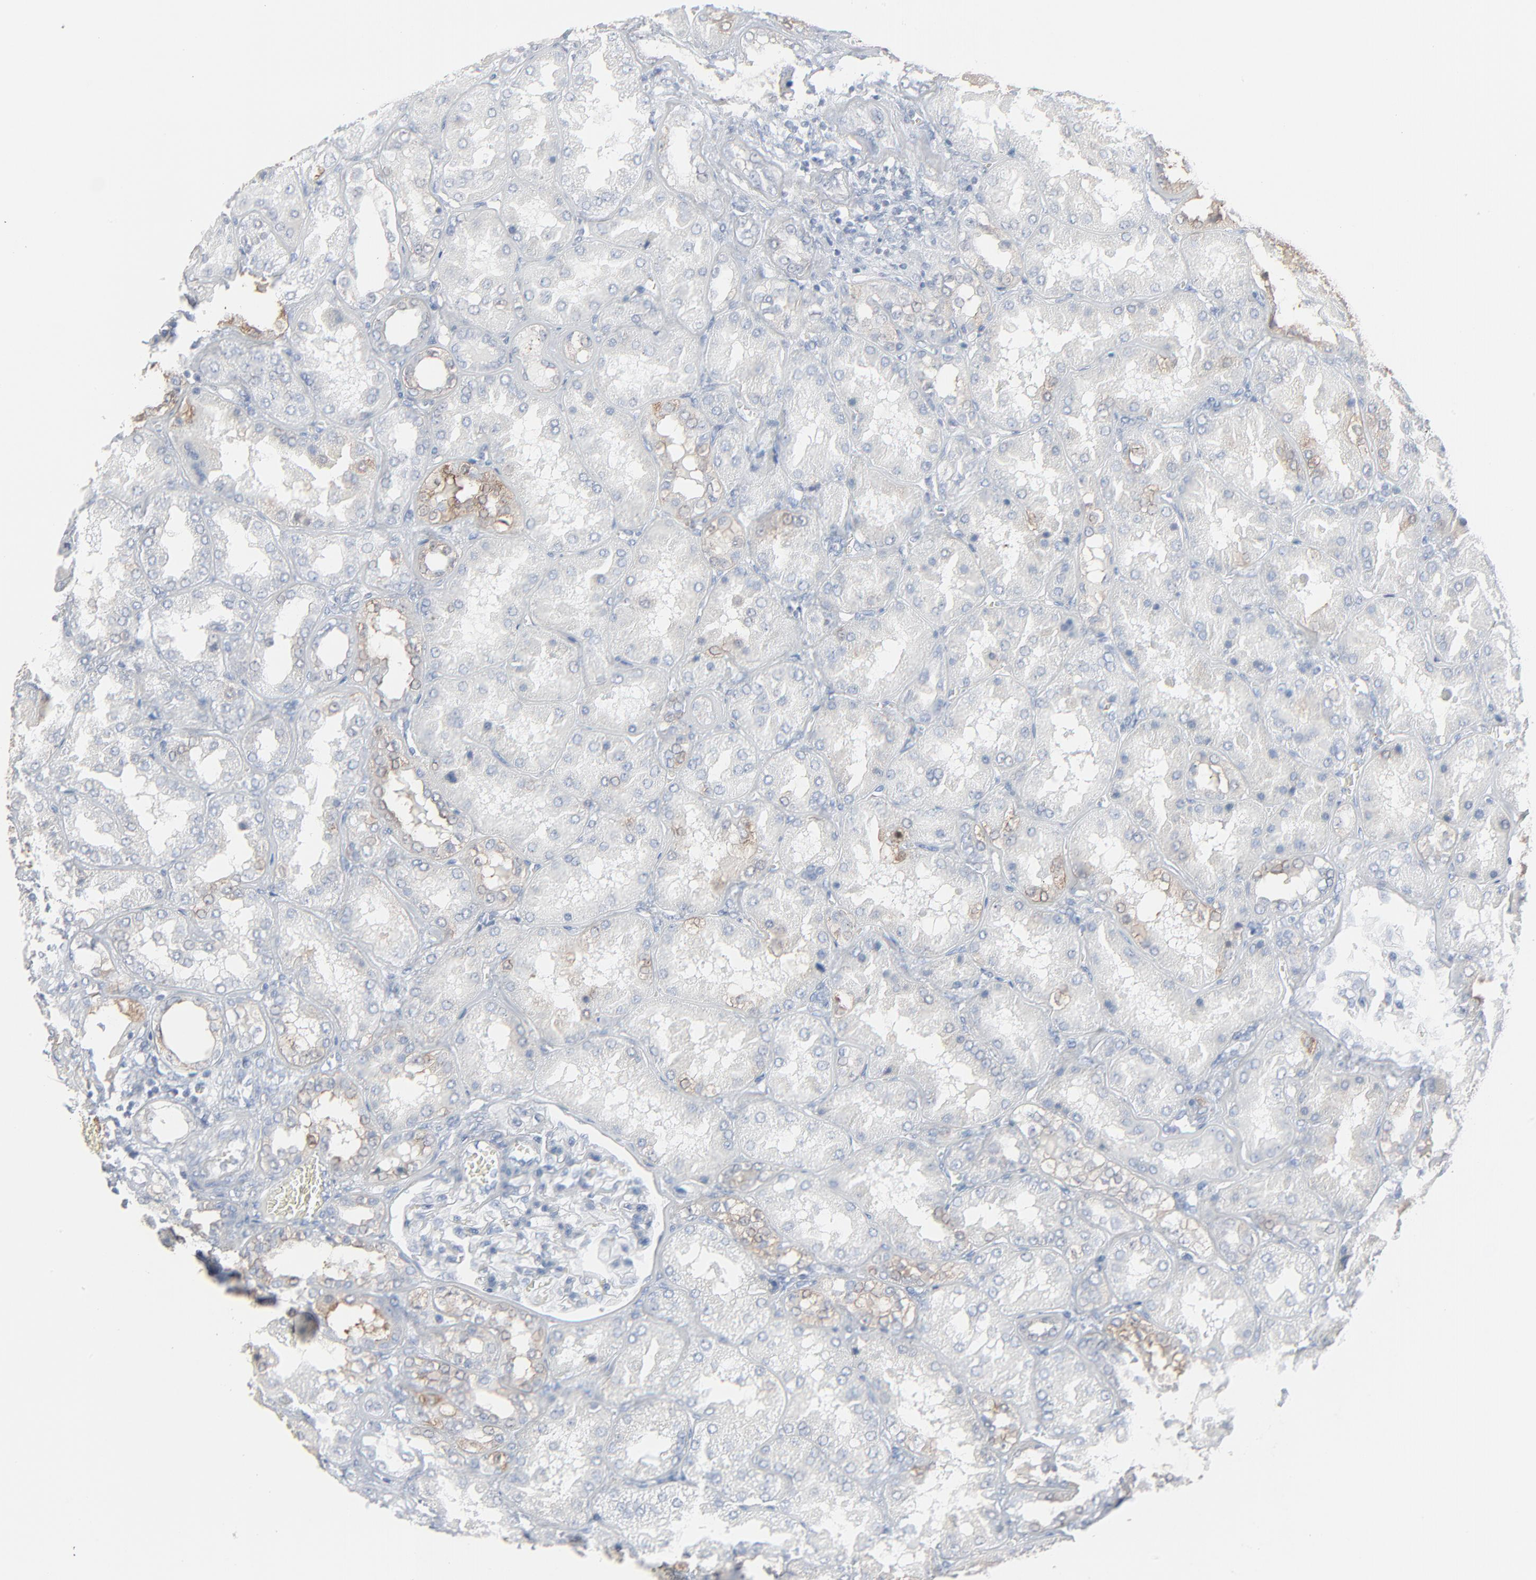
{"staining": {"intensity": "negative", "quantity": "none", "location": "none"}, "tissue": "kidney", "cell_type": "Cells in glomeruli", "image_type": "normal", "snomed": [{"axis": "morphology", "description": "Normal tissue, NOS"}, {"axis": "topography", "description": "Kidney"}], "caption": "An immunohistochemistry (IHC) micrograph of benign kidney is shown. There is no staining in cells in glomeruli of kidney. The staining was performed using DAB to visualize the protein expression in brown, while the nuclei were stained in blue with hematoxylin (Magnification: 20x).", "gene": "PHGDH", "patient": {"sex": "female", "age": 56}}